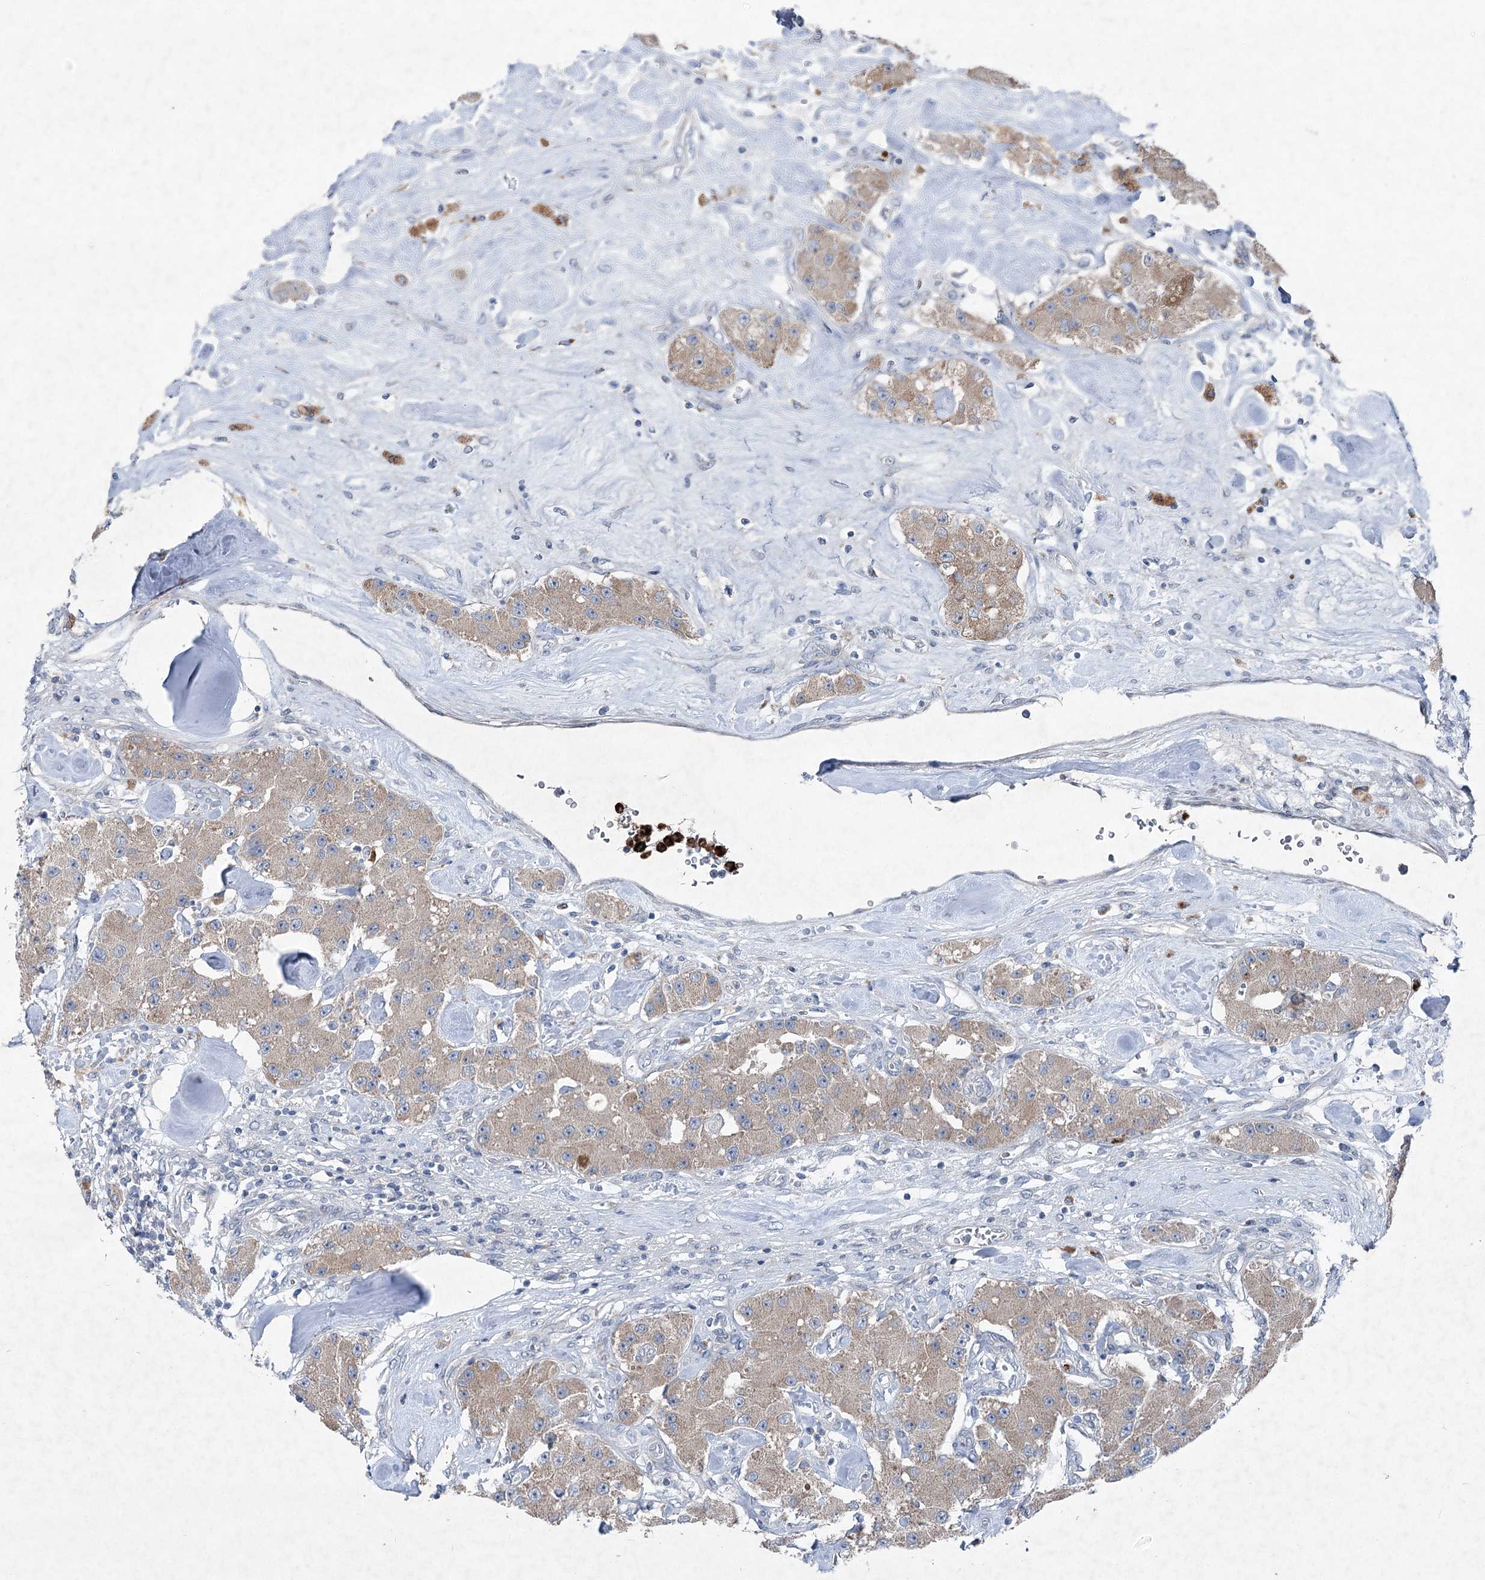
{"staining": {"intensity": "weak", "quantity": ">75%", "location": "cytoplasmic/membranous"}, "tissue": "carcinoid", "cell_type": "Tumor cells", "image_type": "cancer", "snomed": [{"axis": "morphology", "description": "Carcinoid, malignant, NOS"}, {"axis": "topography", "description": "Pancreas"}], "caption": "Immunohistochemistry (IHC) (DAB) staining of human malignant carcinoid demonstrates weak cytoplasmic/membranous protein staining in approximately >75% of tumor cells.", "gene": "PLA2G12A", "patient": {"sex": "male", "age": 41}}